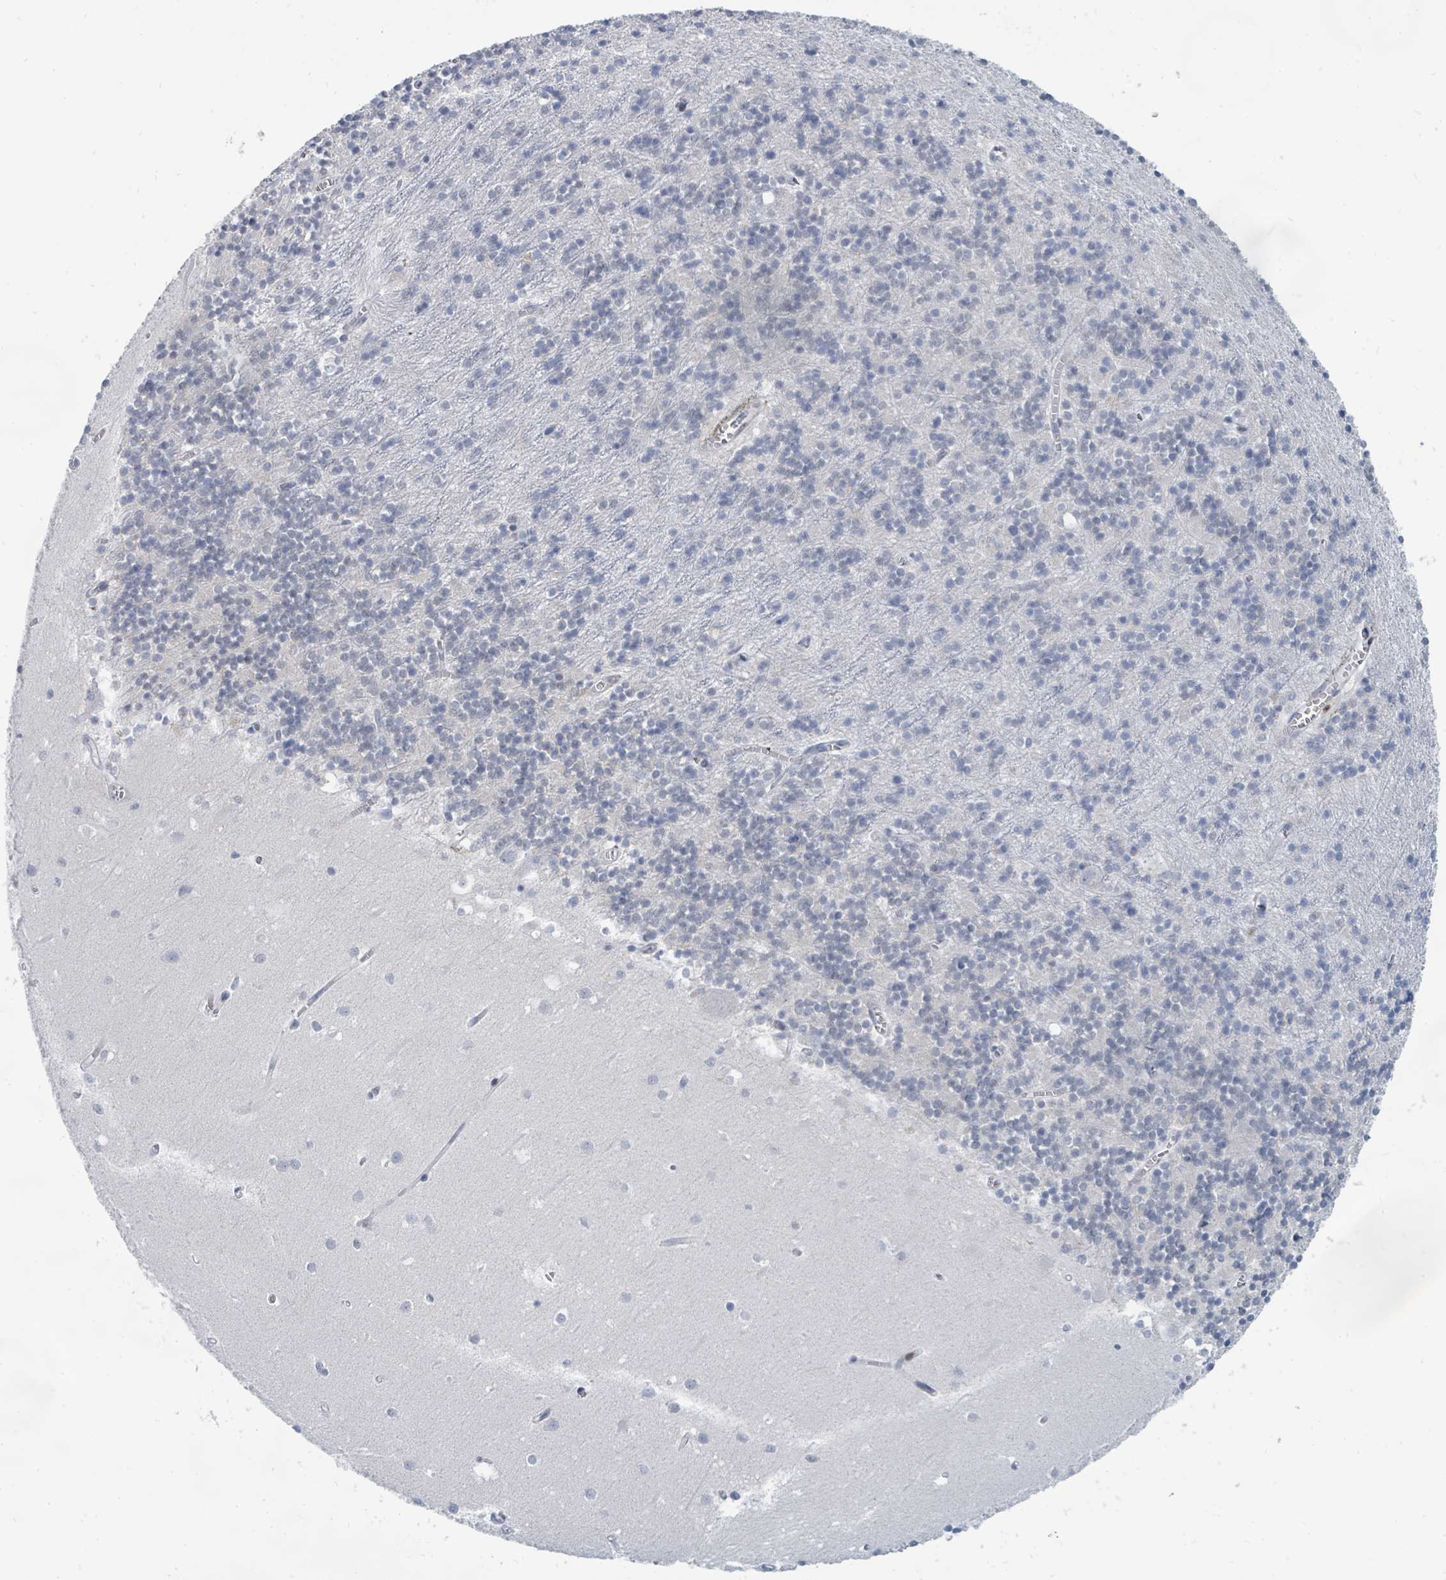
{"staining": {"intensity": "negative", "quantity": "none", "location": "none"}, "tissue": "cerebellum", "cell_type": "Cells in granular layer", "image_type": "normal", "snomed": [{"axis": "morphology", "description": "Normal tissue, NOS"}, {"axis": "topography", "description": "Cerebellum"}], "caption": "Immunohistochemistry (IHC) photomicrograph of unremarkable cerebellum: human cerebellum stained with DAB (3,3'-diaminobenzidine) shows no significant protein positivity in cells in granular layer.", "gene": "SUMO2", "patient": {"sex": "male", "age": 54}}